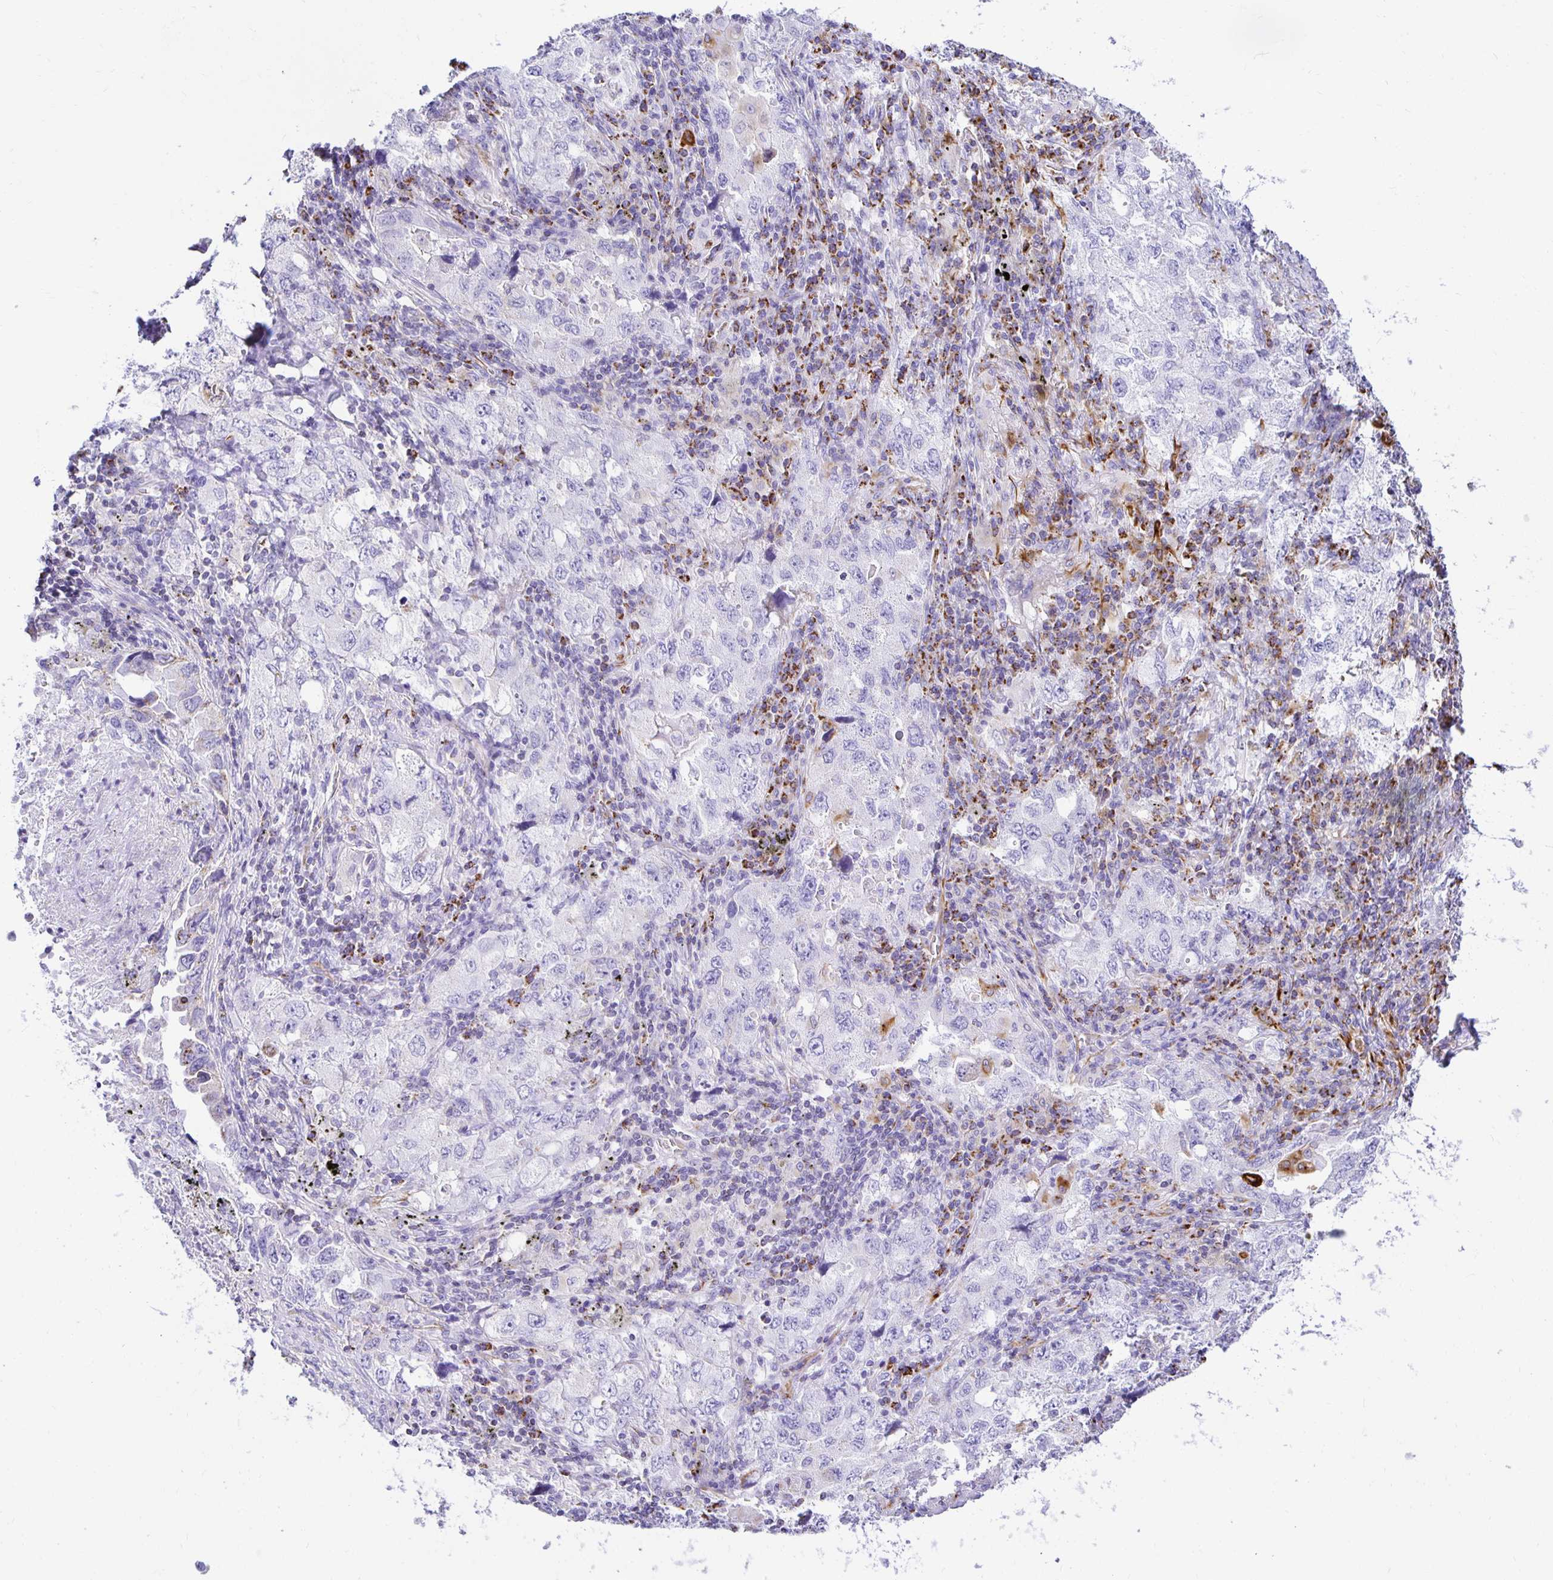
{"staining": {"intensity": "negative", "quantity": "none", "location": "none"}, "tissue": "lung cancer", "cell_type": "Tumor cells", "image_type": "cancer", "snomed": [{"axis": "morphology", "description": "Adenocarcinoma, NOS"}, {"axis": "topography", "description": "Lung"}], "caption": "Immunohistochemistry (IHC) image of lung cancer stained for a protein (brown), which reveals no positivity in tumor cells.", "gene": "PLAAT2", "patient": {"sex": "female", "age": 57}}